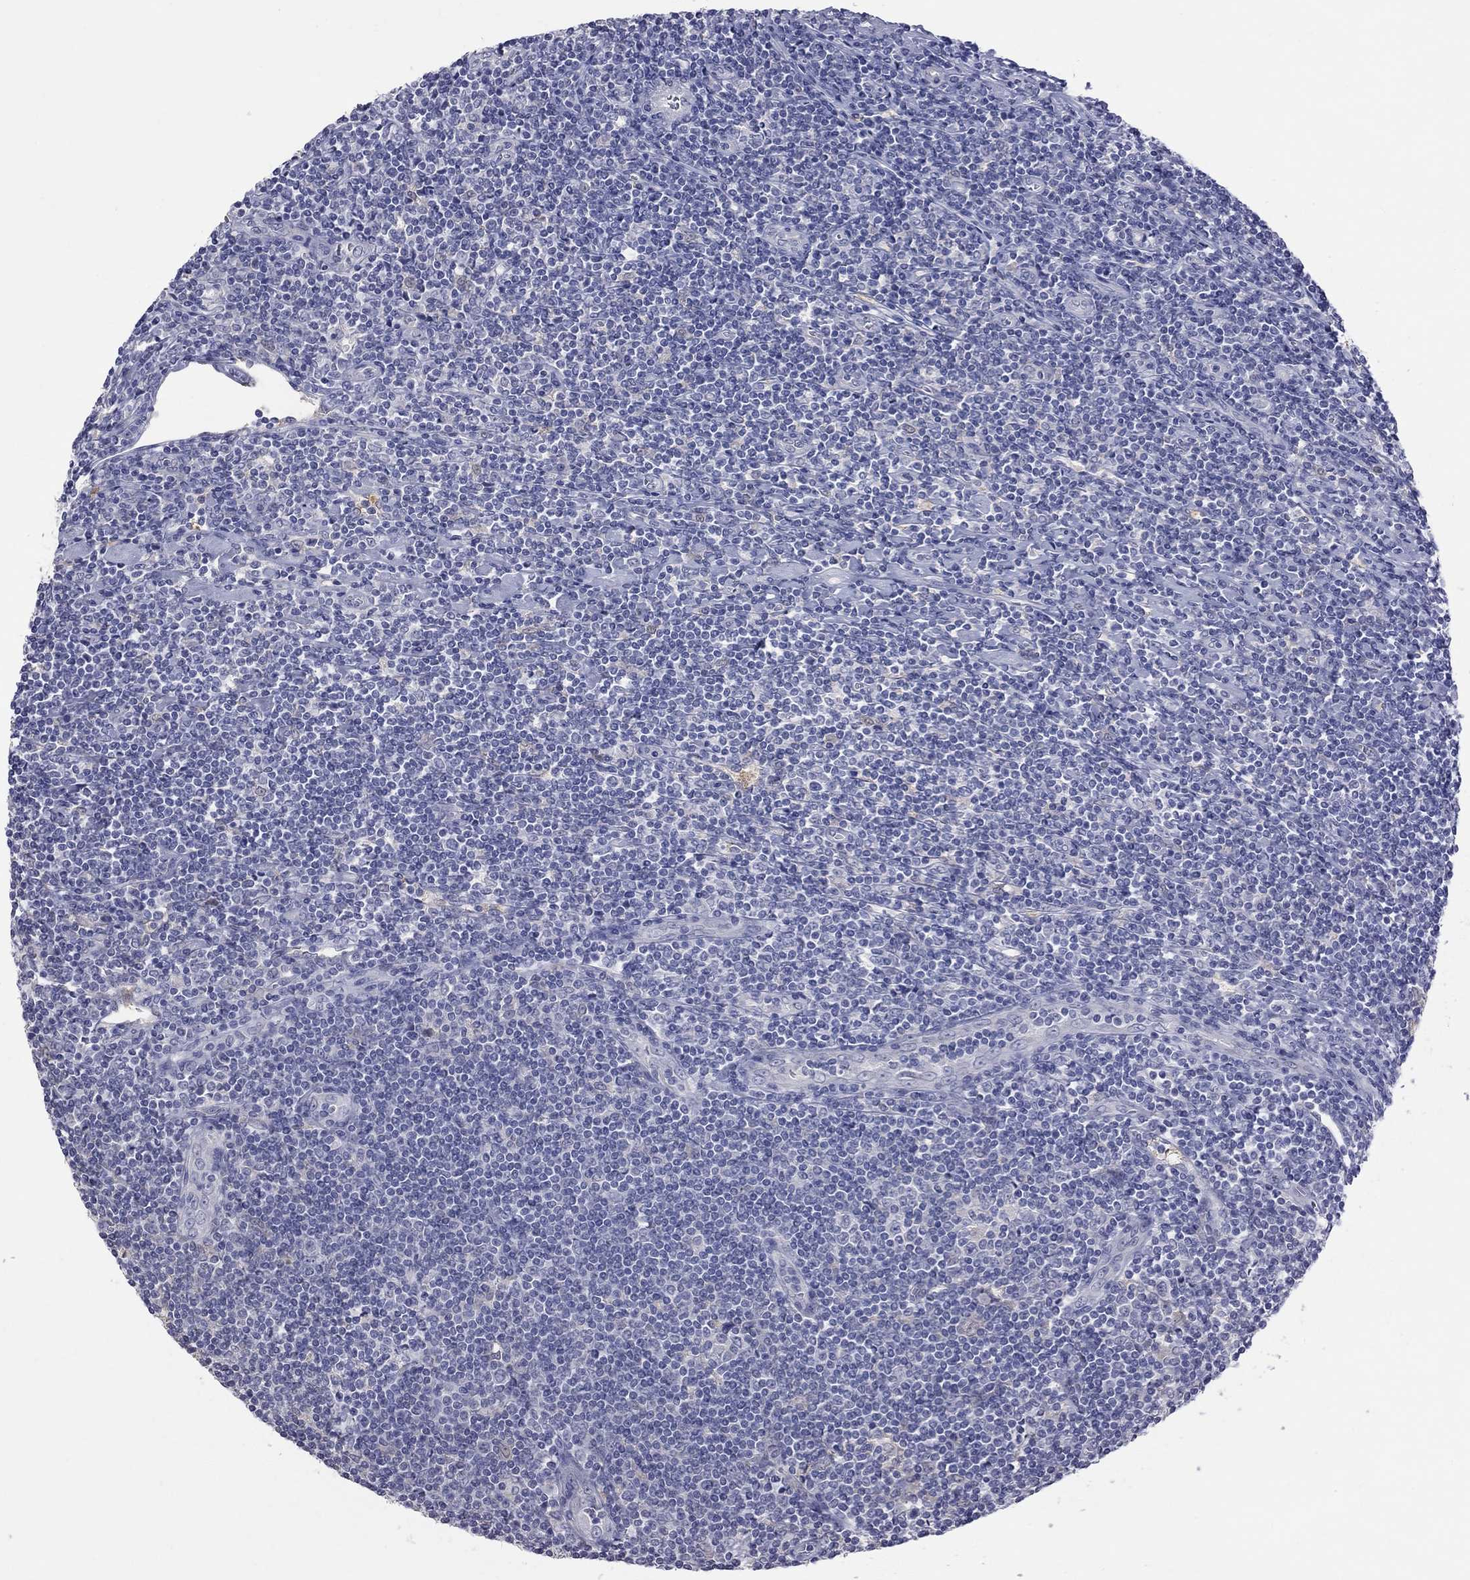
{"staining": {"intensity": "negative", "quantity": "none", "location": "none"}, "tissue": "lymphoma", "cell_type": "Tumor cells", "image_type": "cancer", "snomed": [{"axis": "morphology", "description": "Hodgkin's disease, NOS"}, {"axis": "topography", "description": "Lymph node"}], "caption": "Immunohistochemistry of human Hodgkin's disease shows no positivity in tumor cells. (Stains: DAB (3,3'-diaminobenzidine) immunohistochemistry with hematoxylin counter stain, Microscopy: brightfield microscopy at high magnification).", "gene": "HYLS1", "patient": {"sex": "male", "age": 40}}